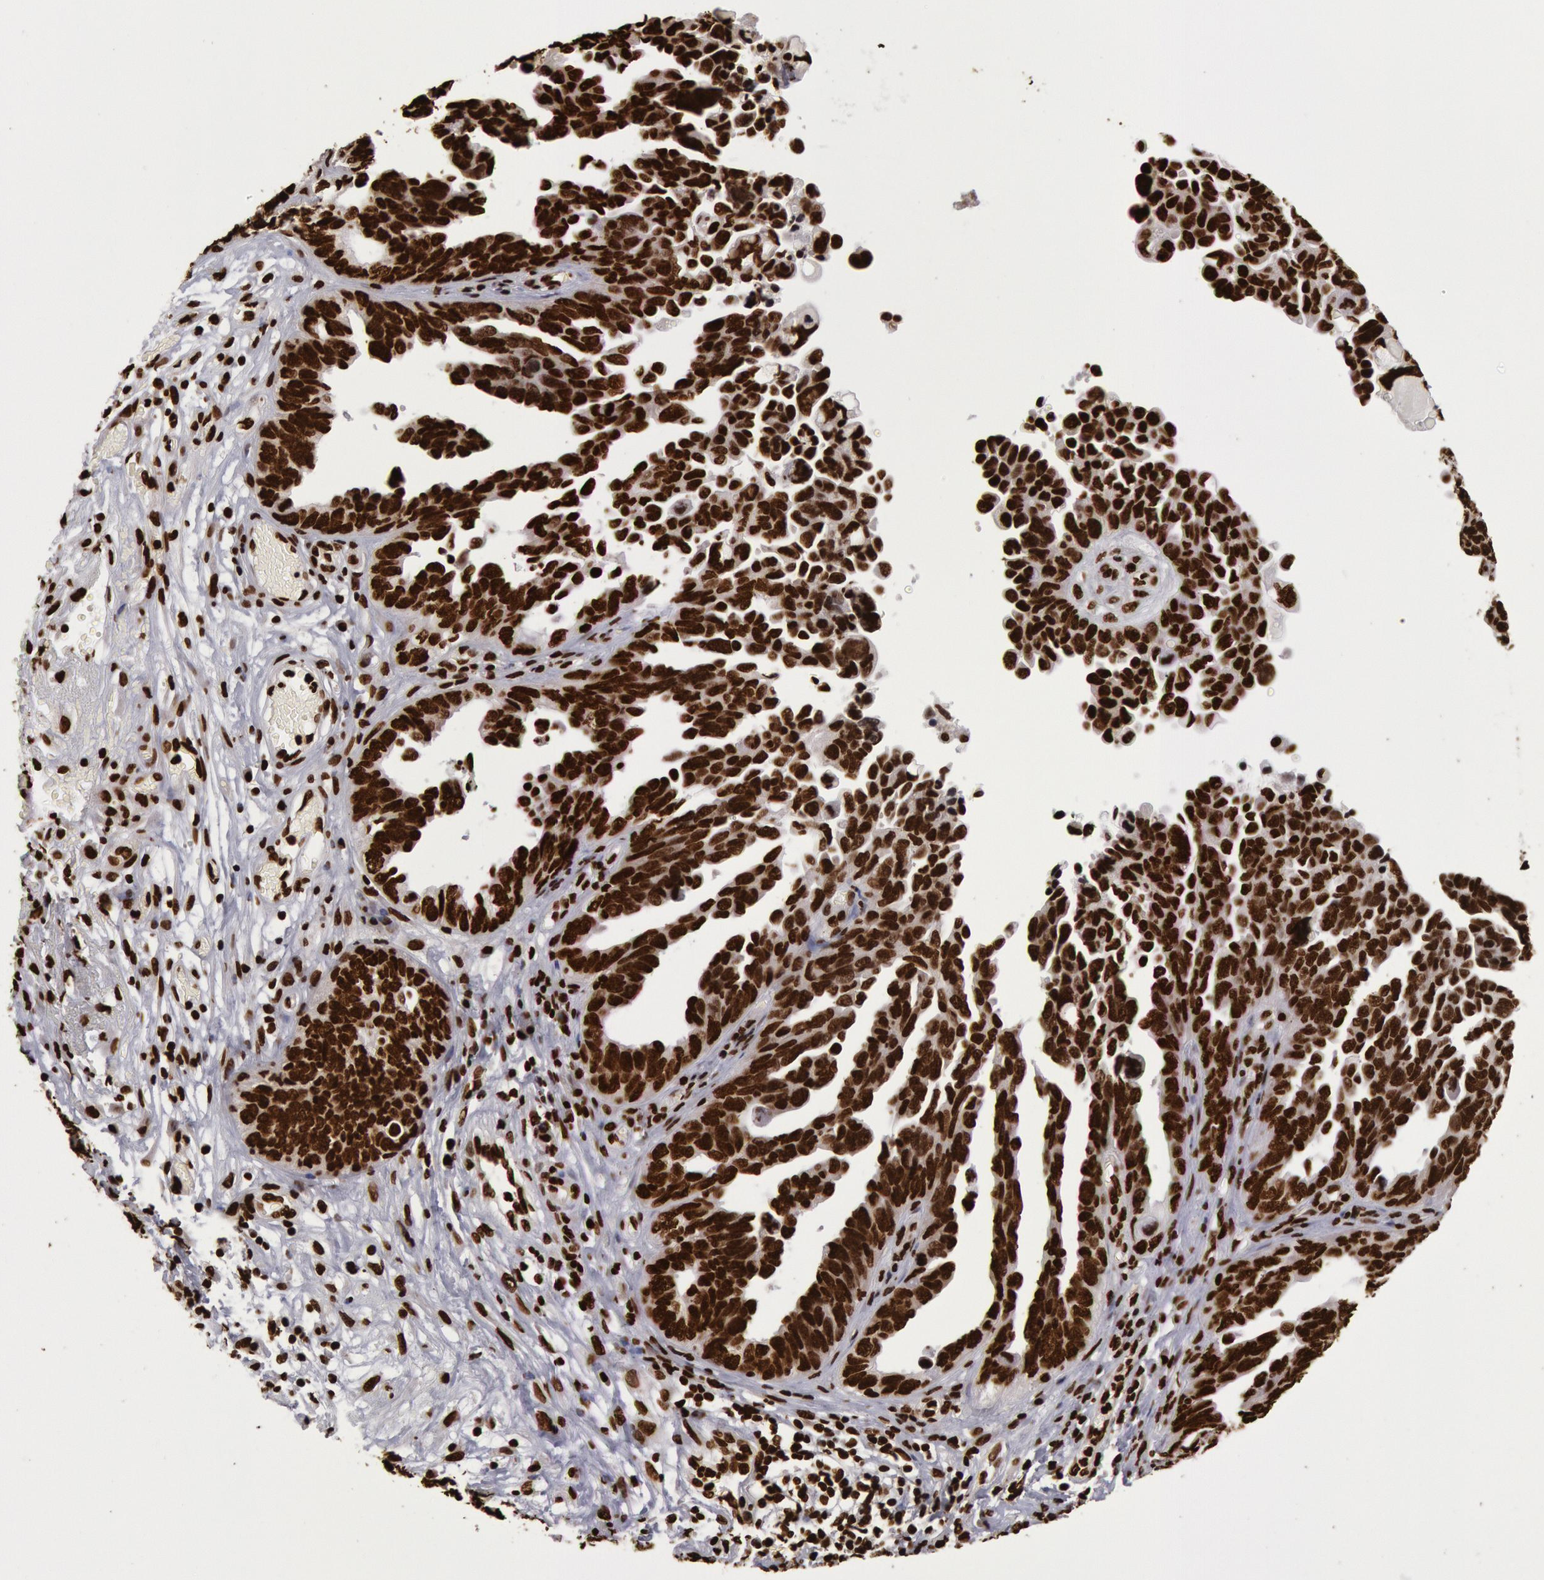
{"staining": {"intensity": "strong", "quantity": ">75%", "location": "nuclear"}, "tissue": "ovarian cancer", "cell_type": "Tumor cells", "image_type": "cancer", "snomed": [{"axis": "morphology", "description": "Cystadenocarcinoma, serous, NOS"}, {"axis": "topography", "description": "Ovary"}], "caption": "IHC staining of ovarian serous cystadenocarcinoma, which displays high levels of strong nuclear positivity in about >75% of tumor cells indicating strong nuclear protein expression. The staining was performed using DAB (3,3'-diaminobenzidine) (brown) for protein detection and nuclei were counterstained in hematoxylin (blue).", "gene": "H3-4", "patient": {"sex": "female", "age": 64}}